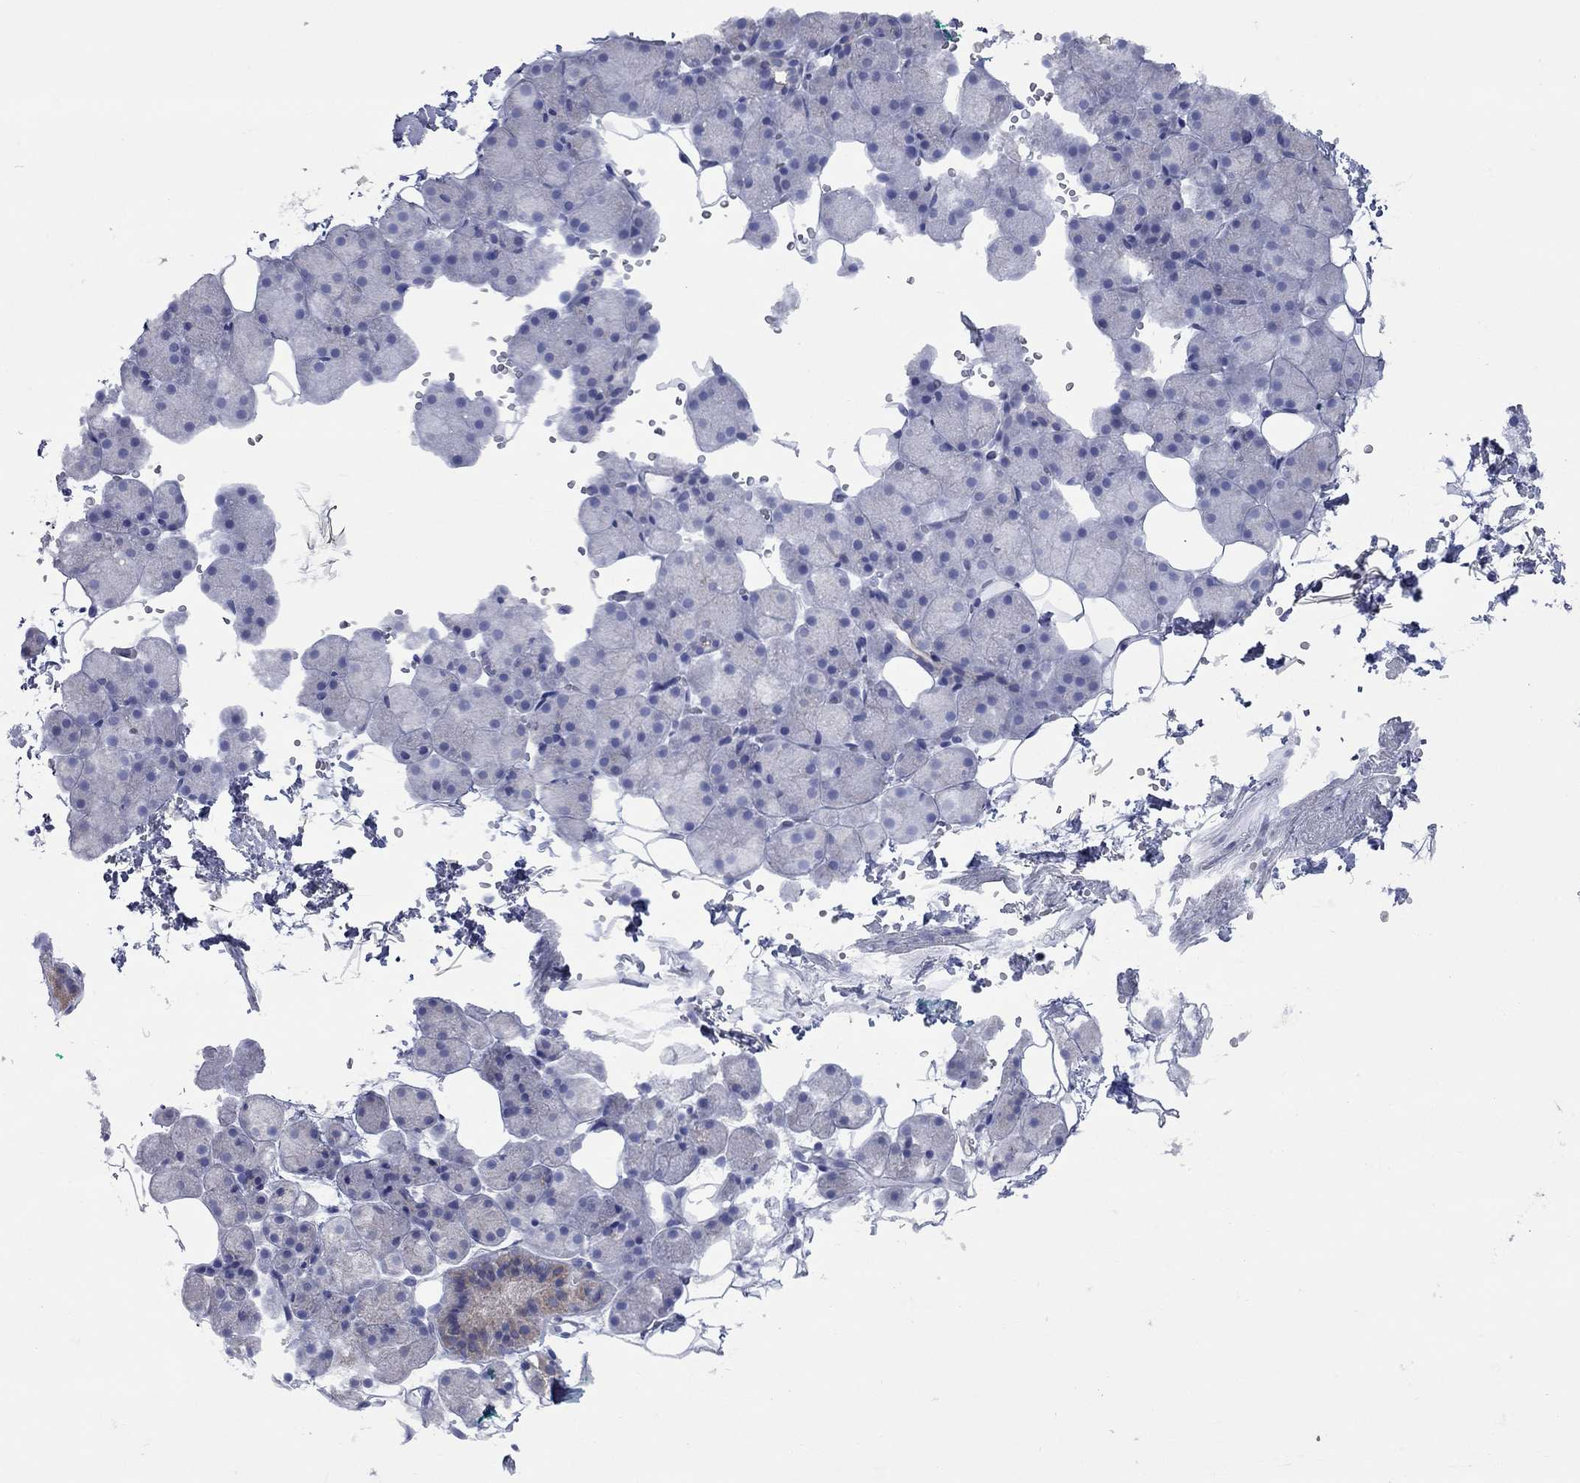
{"staining": {"intensity": "weak", "quantity": "<25%", "location": "cytoplasmic/membranous"}, "tissue": "salivary gland", "cell_type": "Glandular cells", "image_type": "normal", "snomed": [{"axis": "morphology", "description": "Normal tissue, NOS"}, {"axis": "topography", "description": "Salivary gland"}], "caption": "Immunohistochemical staining of unremarkable salivary gland displays no significant staining in glandular cells. (Brightfield microscopy of DAB immunohistochemistry (IHC) at high magnification).", "gene": "PDZD3", "patient": {"sex": "male", "age": 38}}